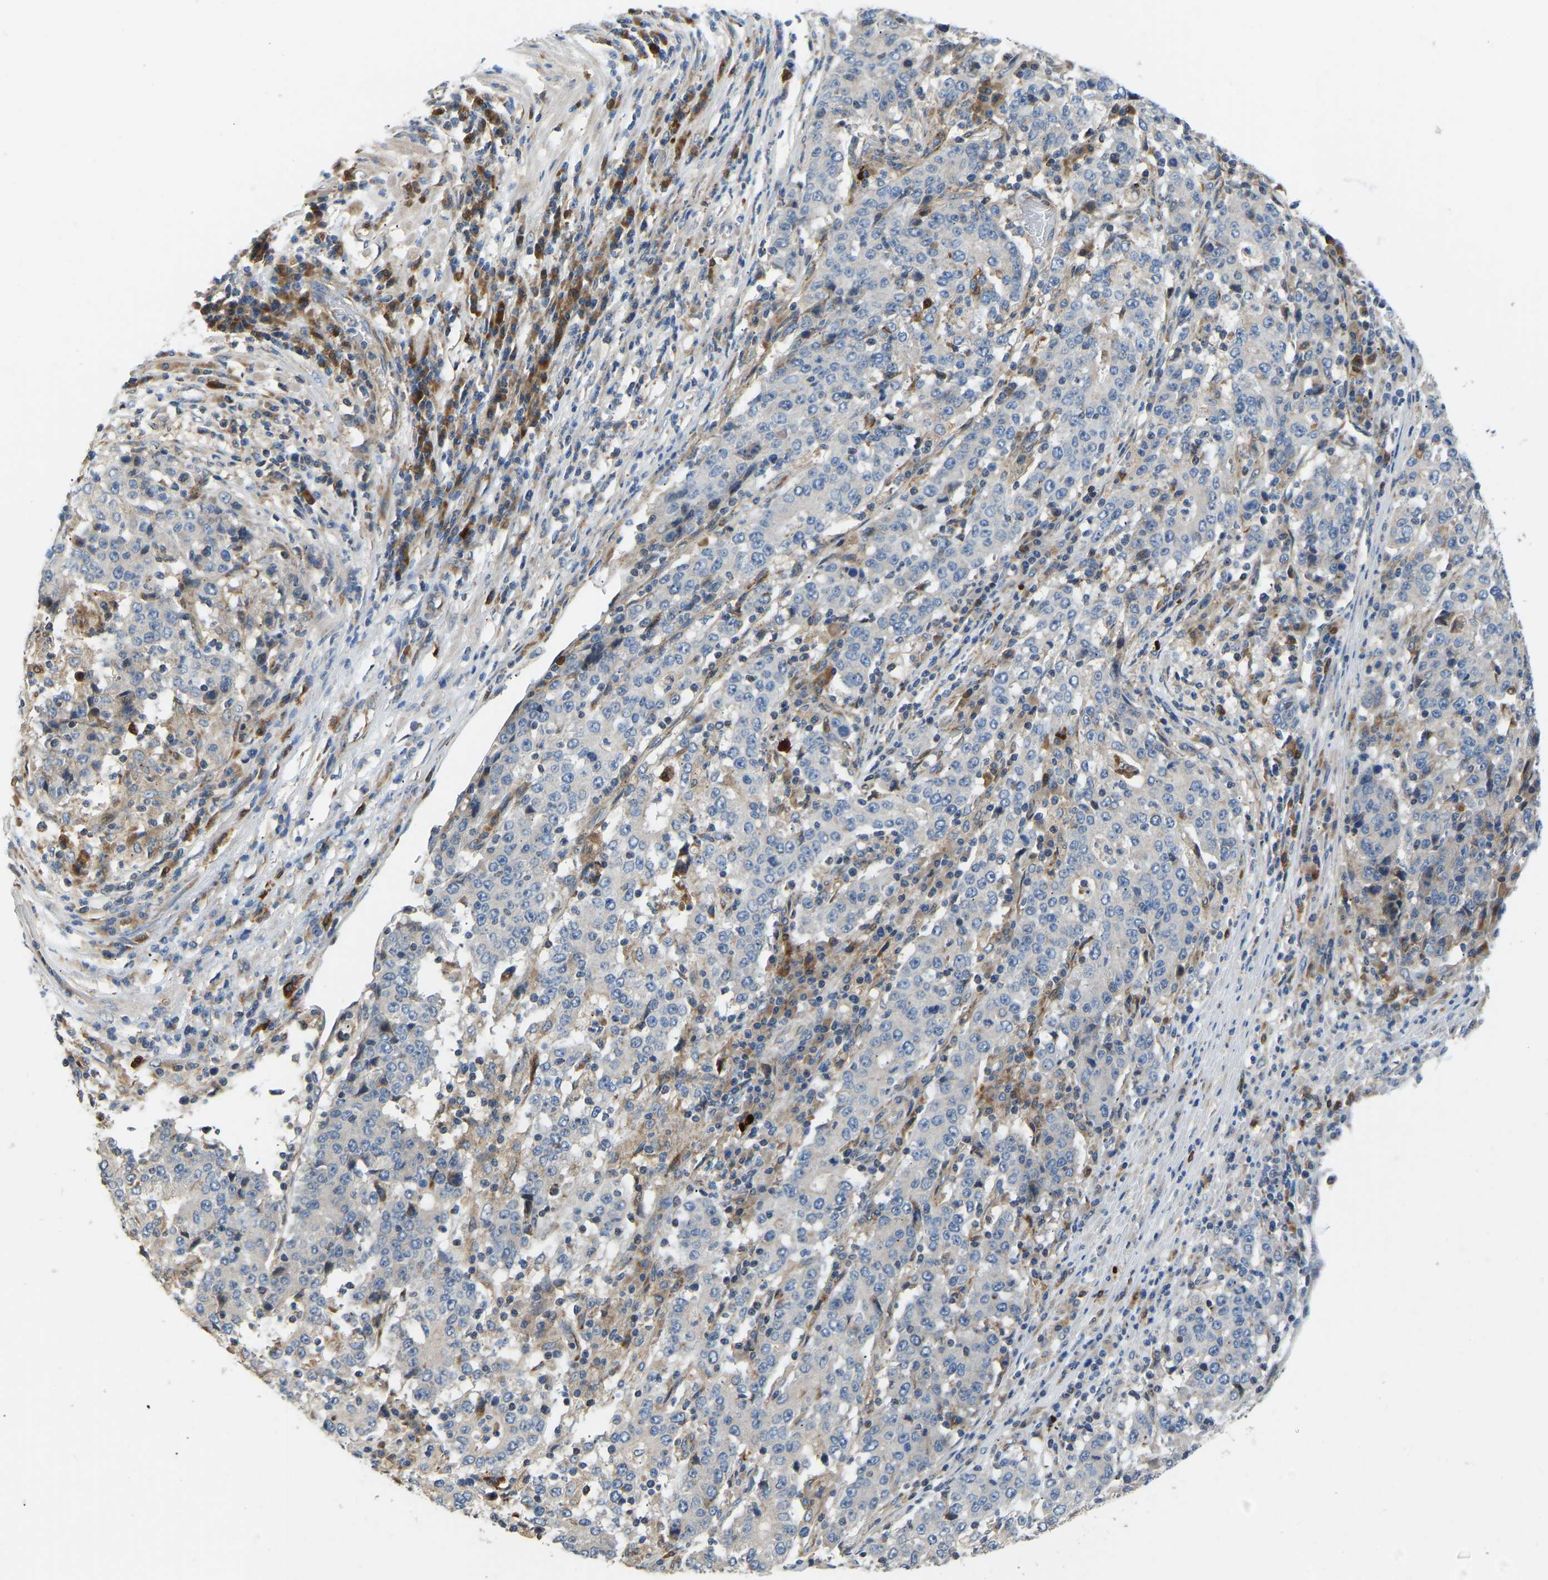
{"staining": {"intensity": "negative", "quantity": "none", "location": "none"}, "tissue": "stomach cancer", "cell_type": "Tumor cells", "image_type": "cancer", "snomed": [{"axis": "morphology", "description": "Adenocarcinoma, NOS"}, {"axis": "topography", "description": "Stomach"}], "caption": "Adenocarcinoma (stomach) was stained to show a protein in brown. There is no significant expression in tumor cells. (DAB (3,3'-diaminobenzidine) IHC visualized using brightfield microscopy, high magnification).", "gene": "RBP1", "patient": {"sex": "male", "age": 59}}